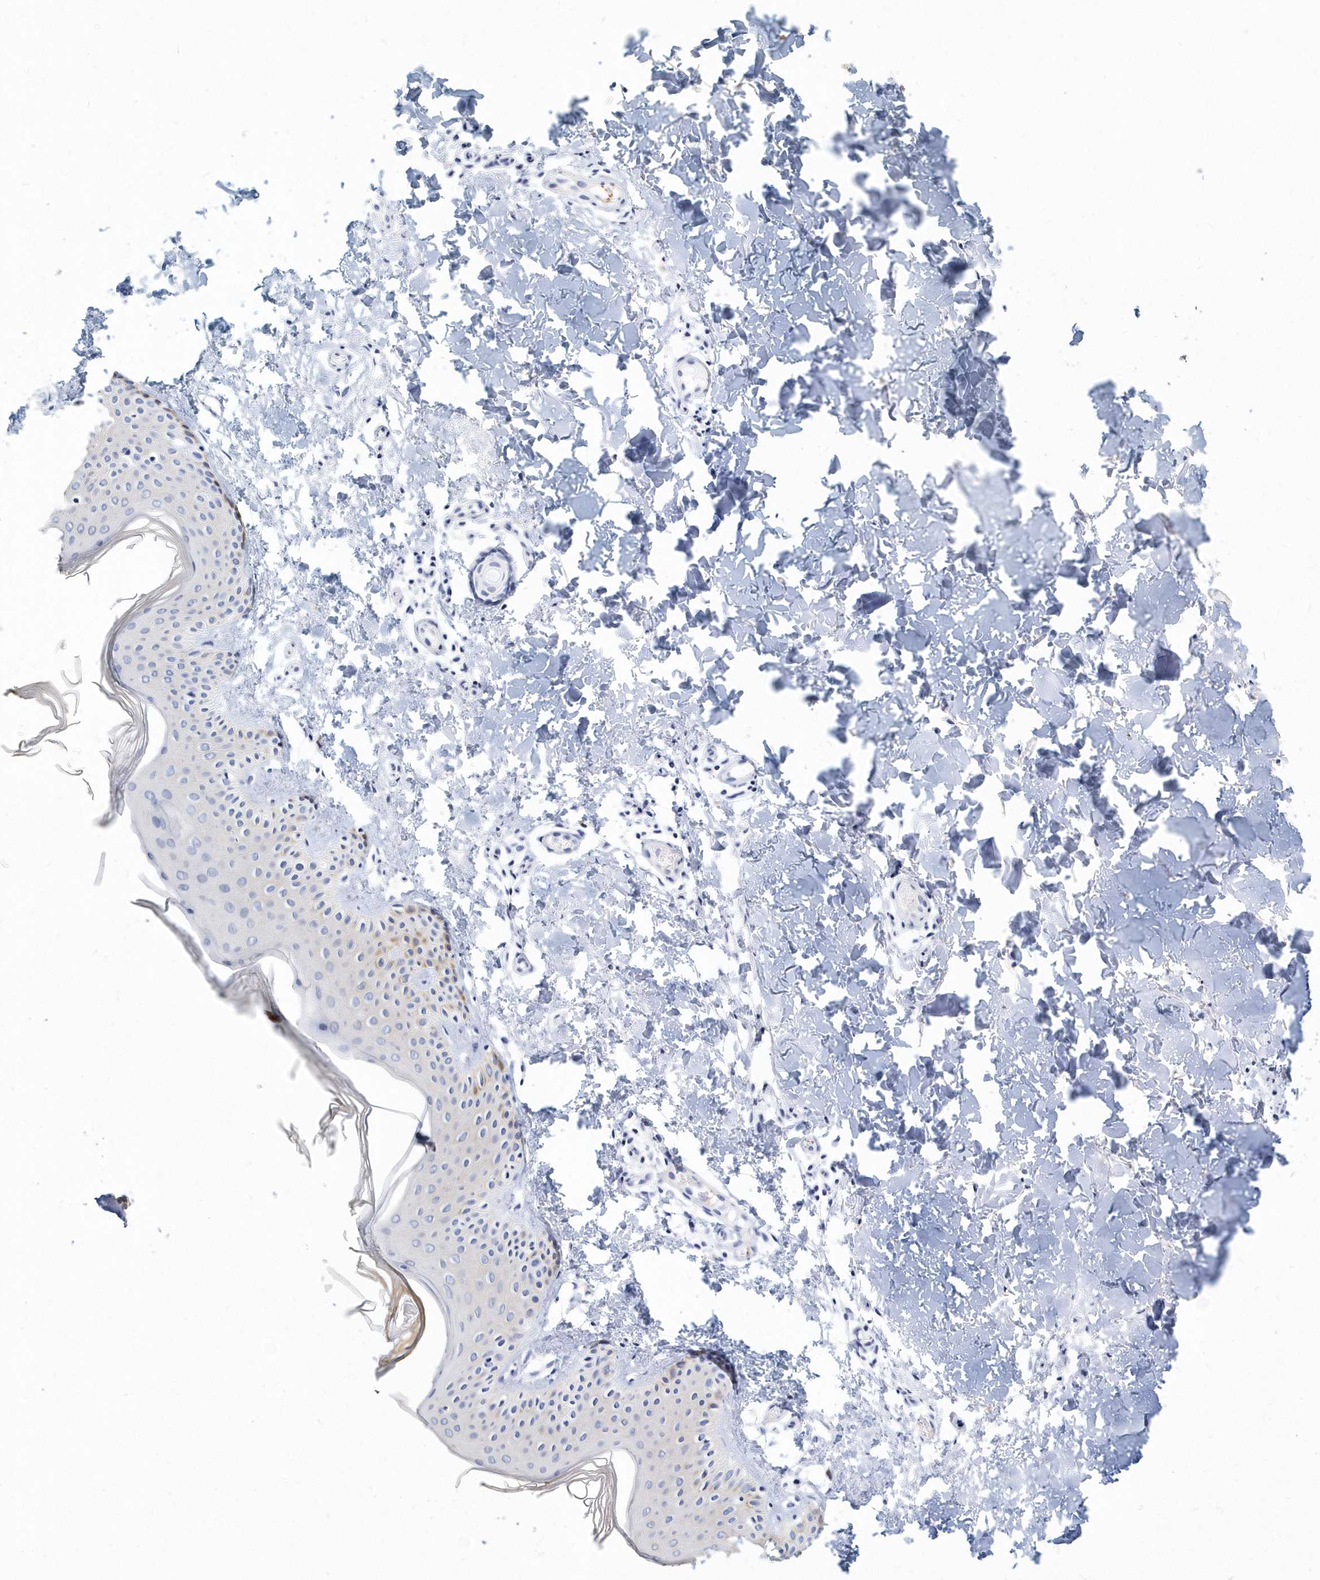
{"staining": {"intensity": "negative", "quantity": "none", "location": "none"}, "tissue": "skin", "cell_type": "Fibroblasts", "image_type": "normal", "snomed": [{"axis": "morphology", "description": "Normal tissue, NOS"}, {"axis": "topography", "description": "Skin"}], "caption": "An IHC histopathology image of benign skin is shown. There is no staining in fibroblasts of skin.", "gene": "ITGA2B", "patient": {"sex": "male", "age": 36}}